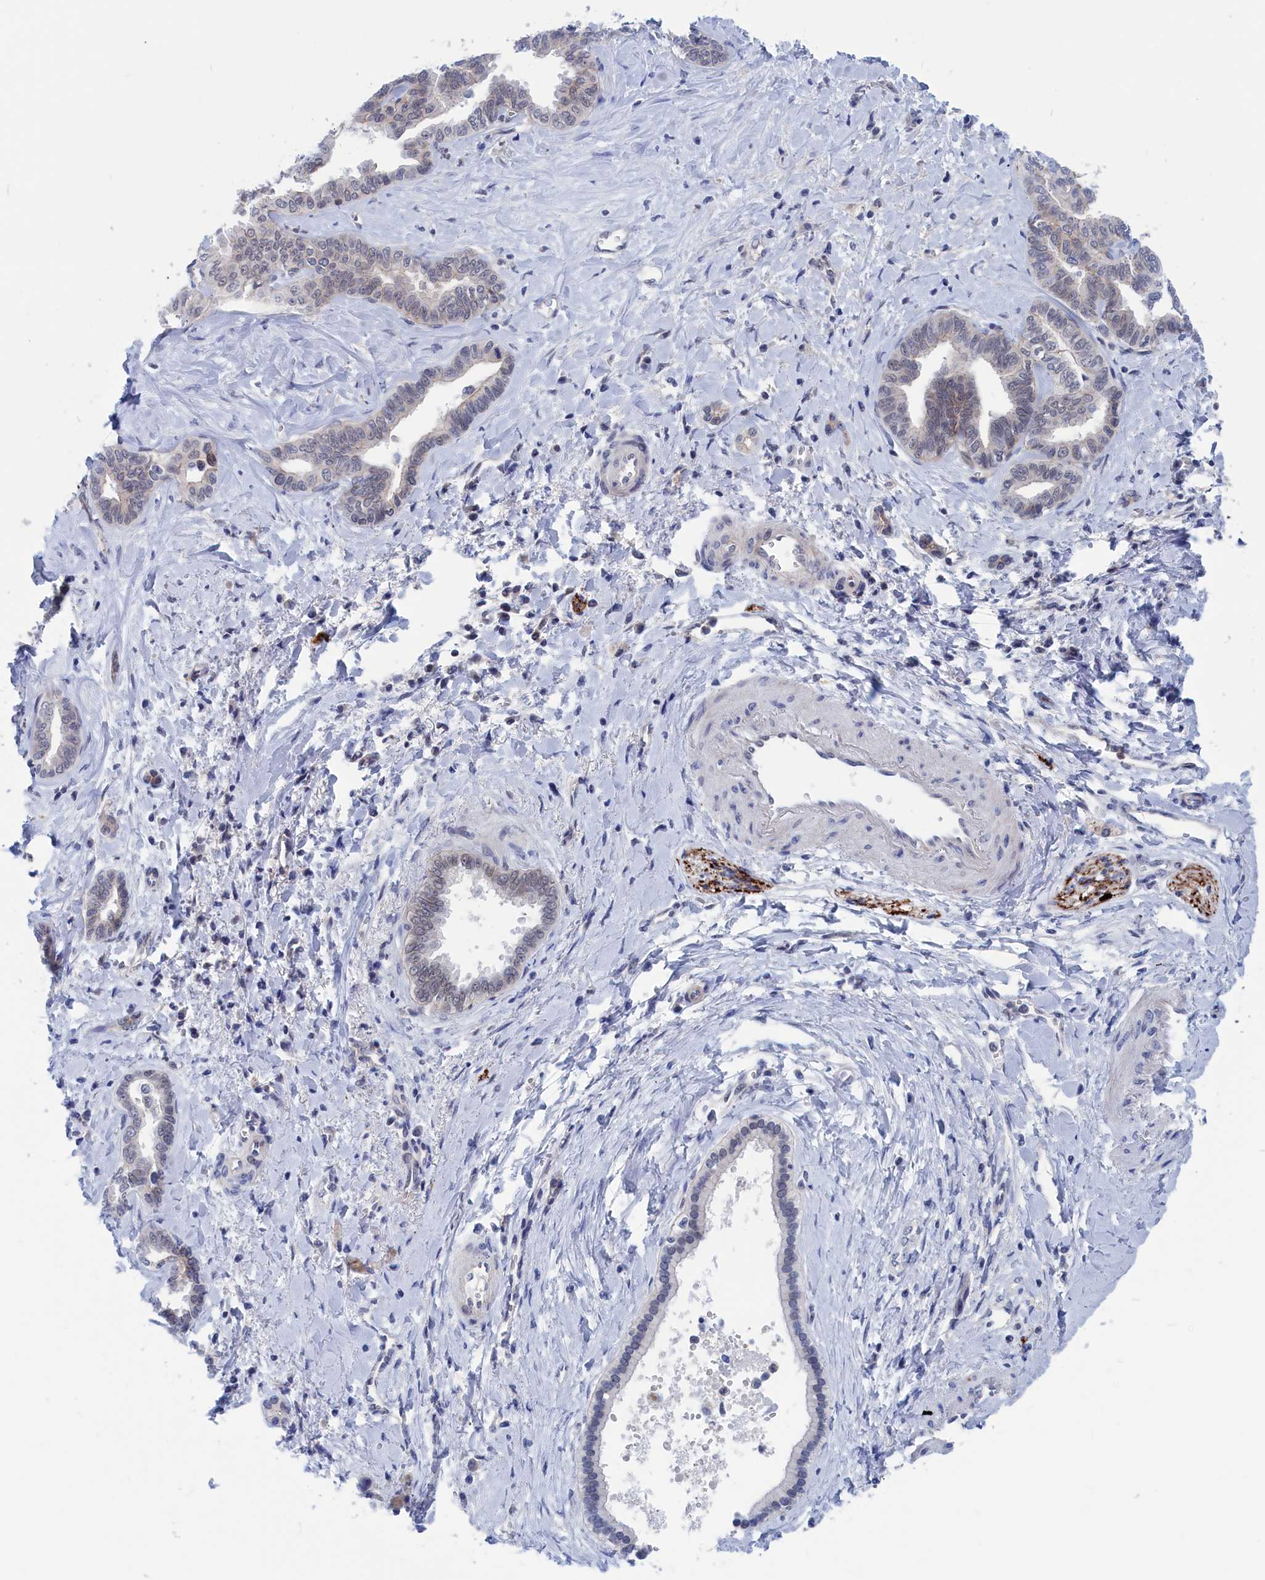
{"staining": {"intensity": "negative", "quantity": "none", "location": "none"}, "tissue": "liver cancer", "cell_type": "Tumor cells", "image_type": "cancer", "snomed": [{"axis": "morphology", "description": "Cholangiocarcinoma"}, {"axis": "topography", "description": "Liver"}], "caption": "Tumor cells are negative for brown protein staining in liver cholangiocarcinoma.", "gene": "MARCHF3", "patient": {"sex": "female", "age": 77}}